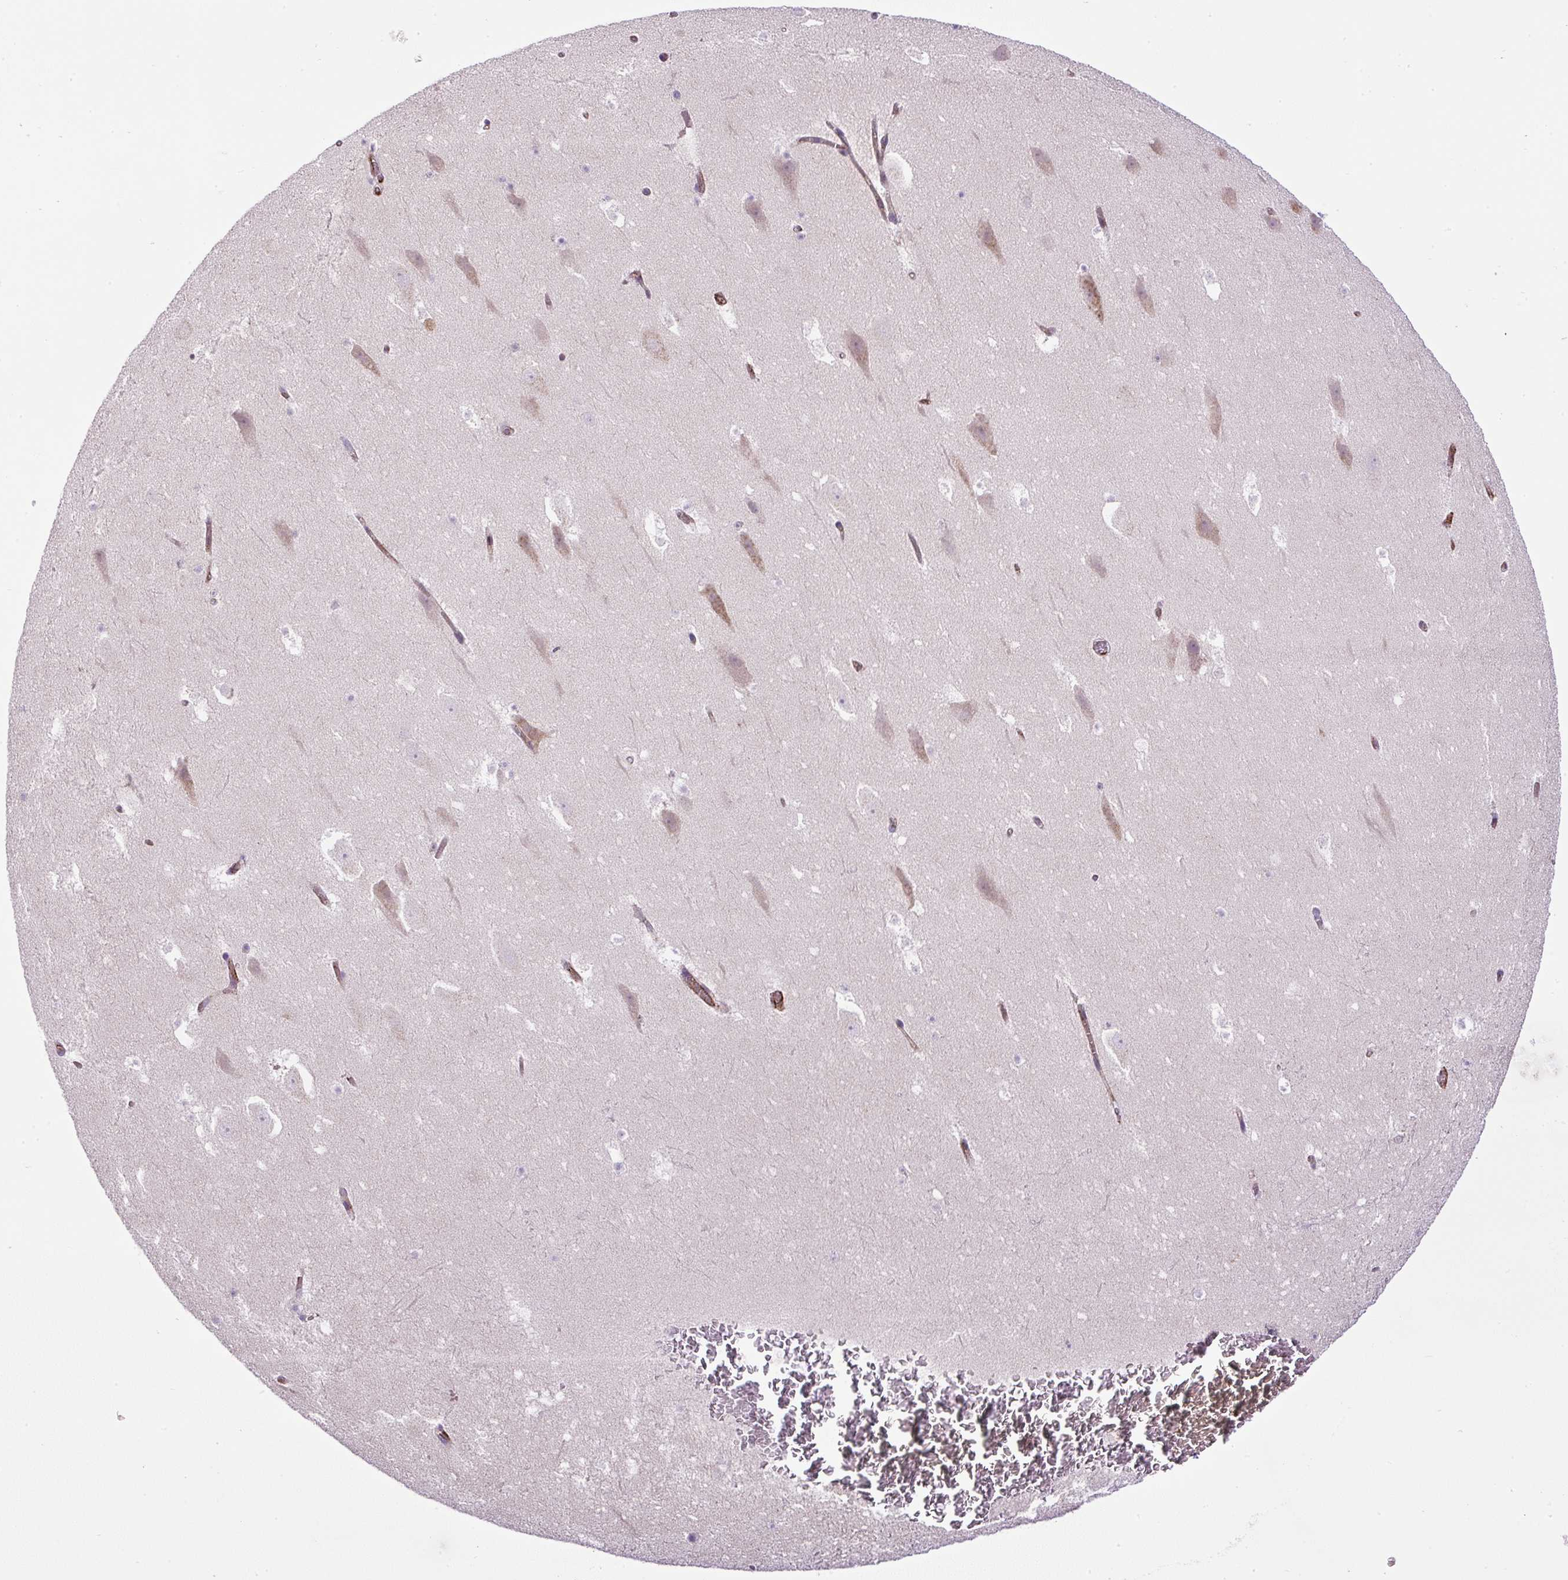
{"staining": {"intensity": "negative", "quantity": "none", "location": "none"}, "tissue": "hippocampus", "cell_type": "Glial cells", "image_type": "normal", "snomed": [{"axis": "morphology", "description": "Normal tissue, NOS"}, {"axis": "topography", "description": "Hippocampus"}], "caption": "IHC of benign human hippocampus shows no expression in glial cells. Brightfield microscopy of immunohistochemistry (IHC) stained with DAB (3,3'-diaminobenzidine) (brown) and hematoxylin (blue), captured at high magnification.", "gene": "LEFTY1", "patient": {"sex": "female", "age": 42}}